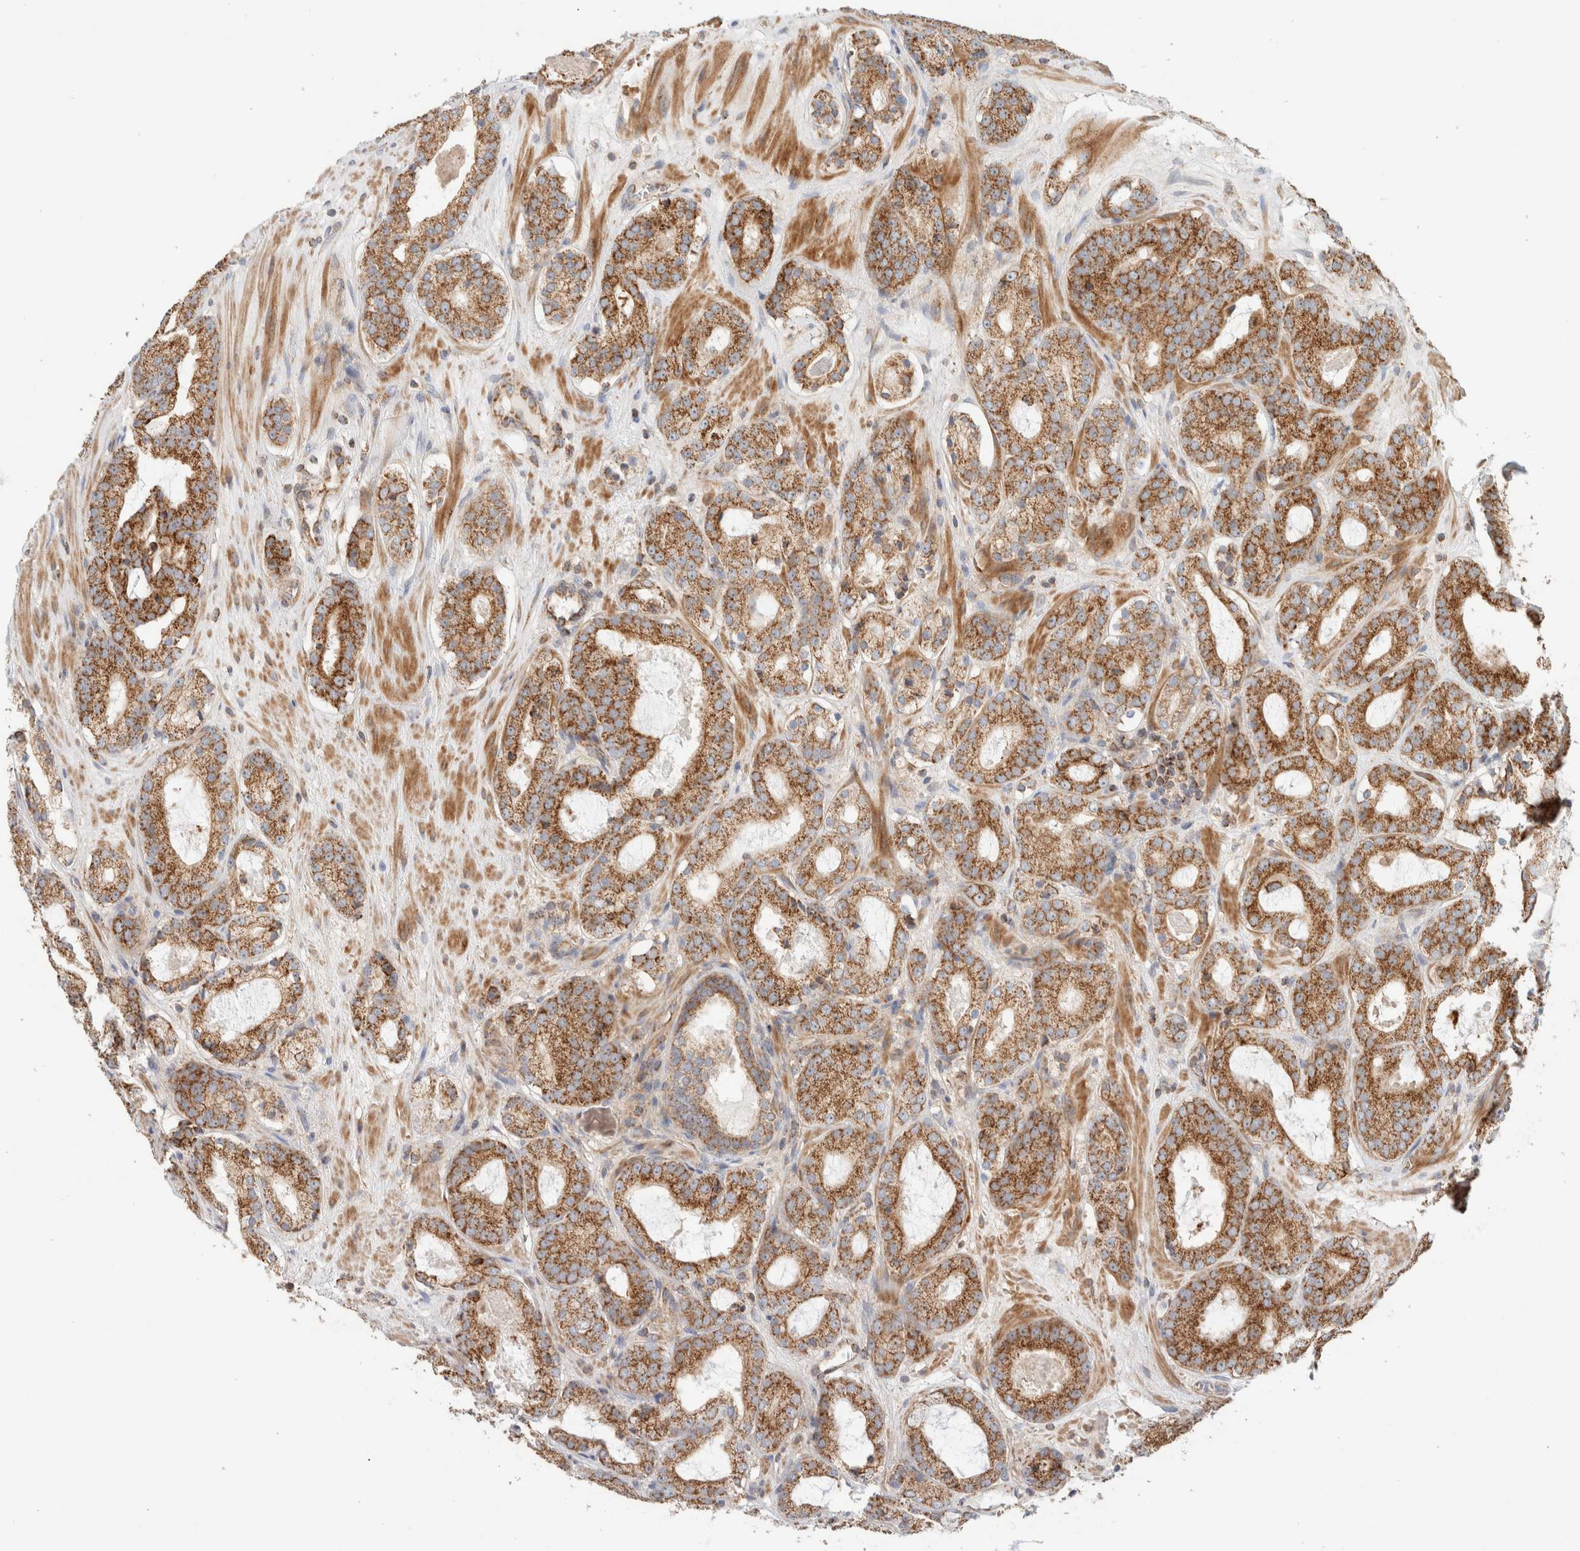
{"staining": {"intensity": "strong", "quantity": ">75%", "location": "cytoplasmic/membranous"}, "tissue": "prostate cancer", "cell_type": "Tumor cells", "image_type": "cancer", "snomed": [{"axis": "morphology", "description": "Adenocarcinoma, Low grade"}, {"axis": "topography", "description": "Prostate"}], "caption": "Protein expression analysis of low-grade adenocarcinoma (prostate) shows strong cytoplasmic/membranous staining in approximately >75% of tumor cells.", "gene": "MRM3", "patient": {"sex": "male", "age": 69}}